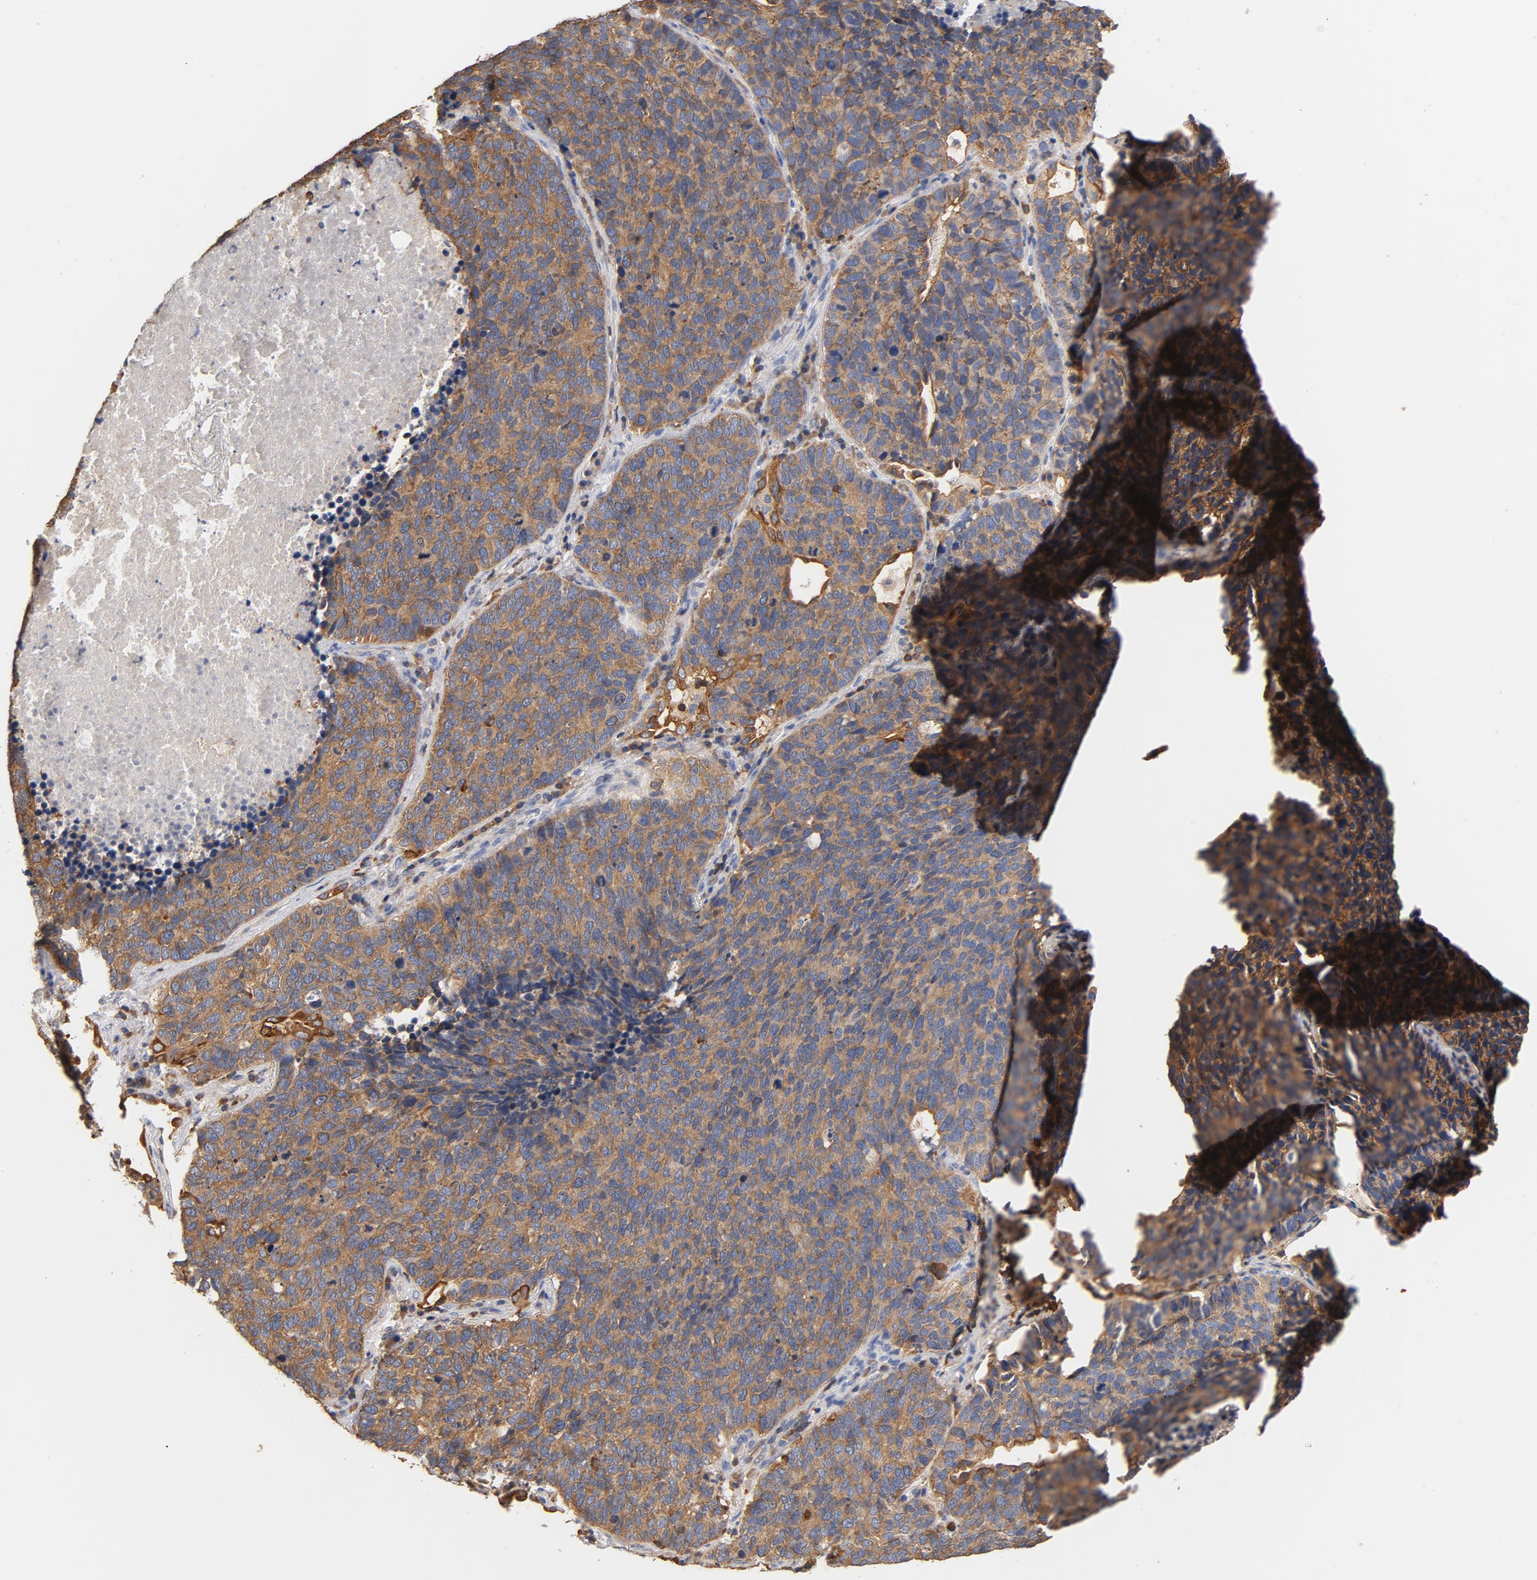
{"staining": {"intensity": "moderate", "quantity": ">75%", "location": "cytoplasmic/membranous"}, "tissue": "lung cancer", "cell_type": "Tumor cells", "image_type": "cancer", "snomed": [{"axis": "morphology", "description": "Neoplasm, malignant, NOS"}, {"axis": "topography", "description": "Lung"}], "caption": "Moderate cytoplasmic/membranous staining is seen in about >75% of tumor cells in malignant neoplasm (lung).", "gene": "EZR", "patient": {"sex": "female", "age": 75}}